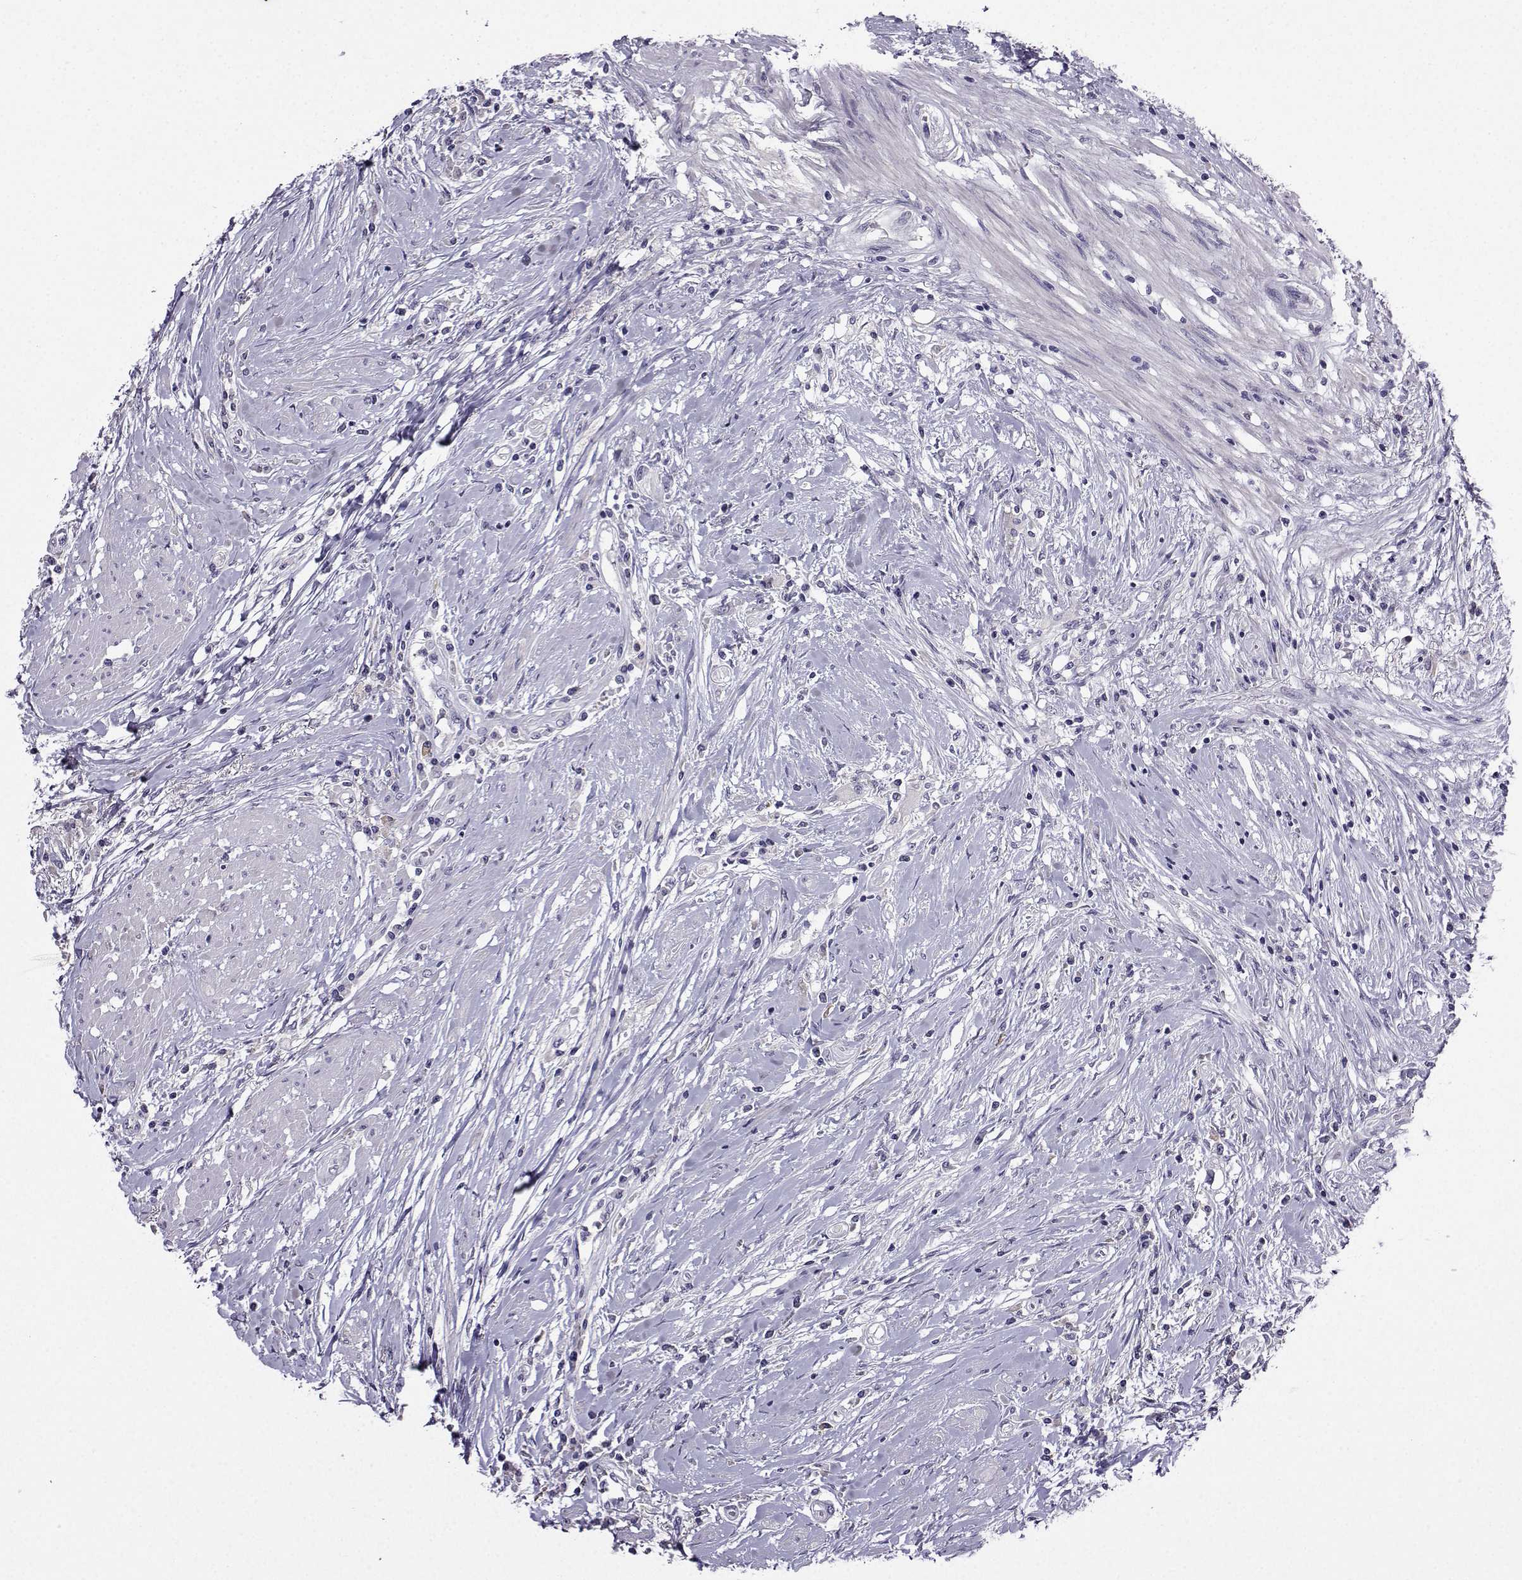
{"staining": {"intensity": "negative", "quantity": "none", "location": "none"}, "tissue": "colorectal cancer", "cell_type": "Tumor cells", "image_type": "cancer", "snomed": [{"axis": "morphology", "description": "Adenocarcinoma, NOS"}, {"axis": "topography", "description": "Rectum"}], "caption": "This is an immunohistochemistry micrograph of colorectal cancer (adenocarcinoma). There is no positivity in tumor cells.", "gene": "CRYBB1", "patient": {"sex": "male", "age": 59}}